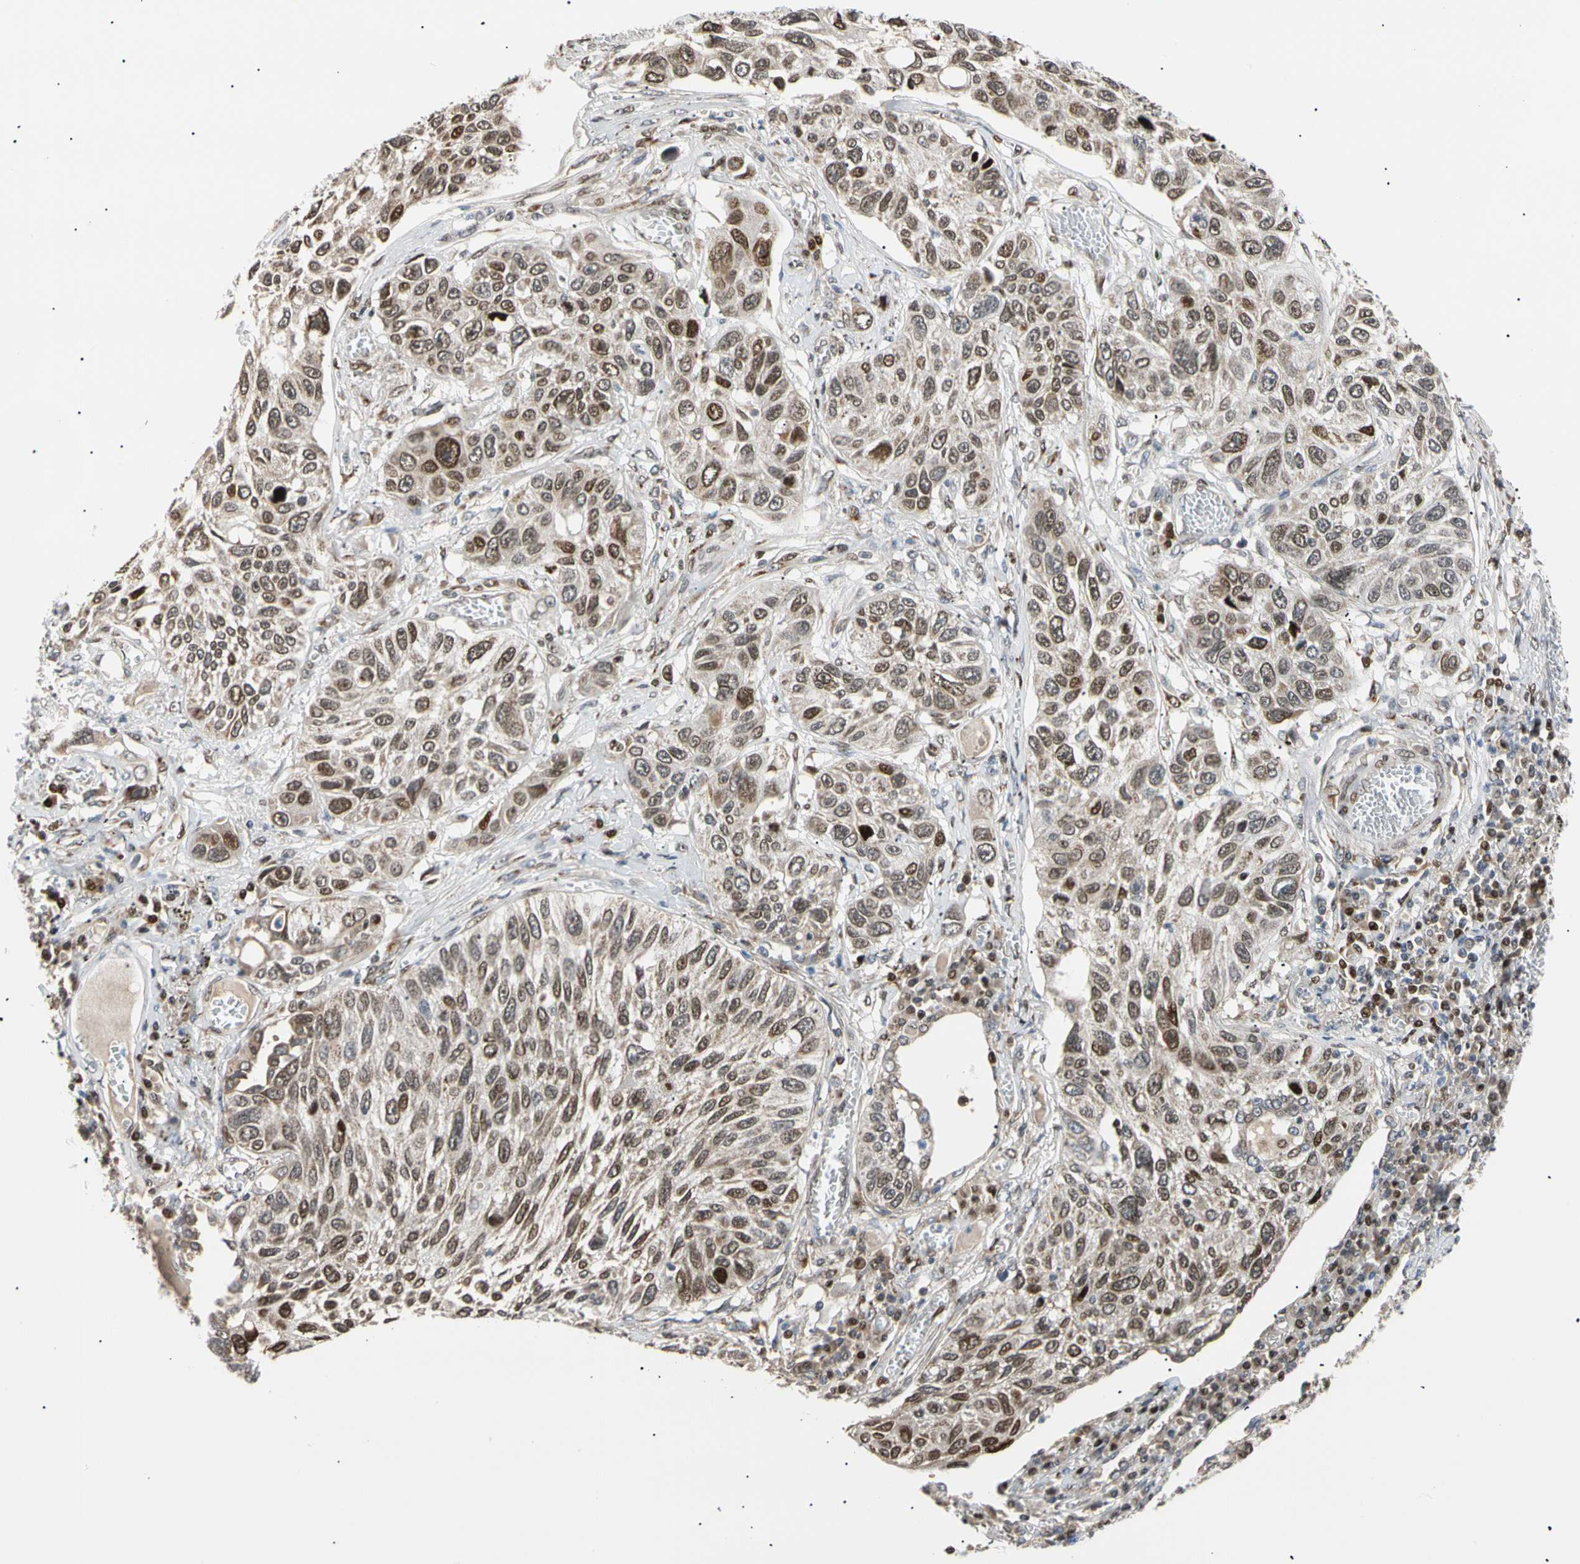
{"staining": {"intensity": "moderate", "quantity": "25%-75%", "location": "nuclear"}, "tissue": "lung cancer", "cell_type": "Tumor cells", "image_type": "cancer", "snomed": [{"axis": "morphology", "description": "Squamous cell carcinoma, NOS"}, {"axis": "topography", "description": "Lung"}], "caption": "Squamous cell carcinoma (lung) stained with immunohistochemistry reveals moderate nuclear staining in about 25%-75% of tumor cells.", "gene": "E2F1", "patient": {"sex": "male", "age": 71}}